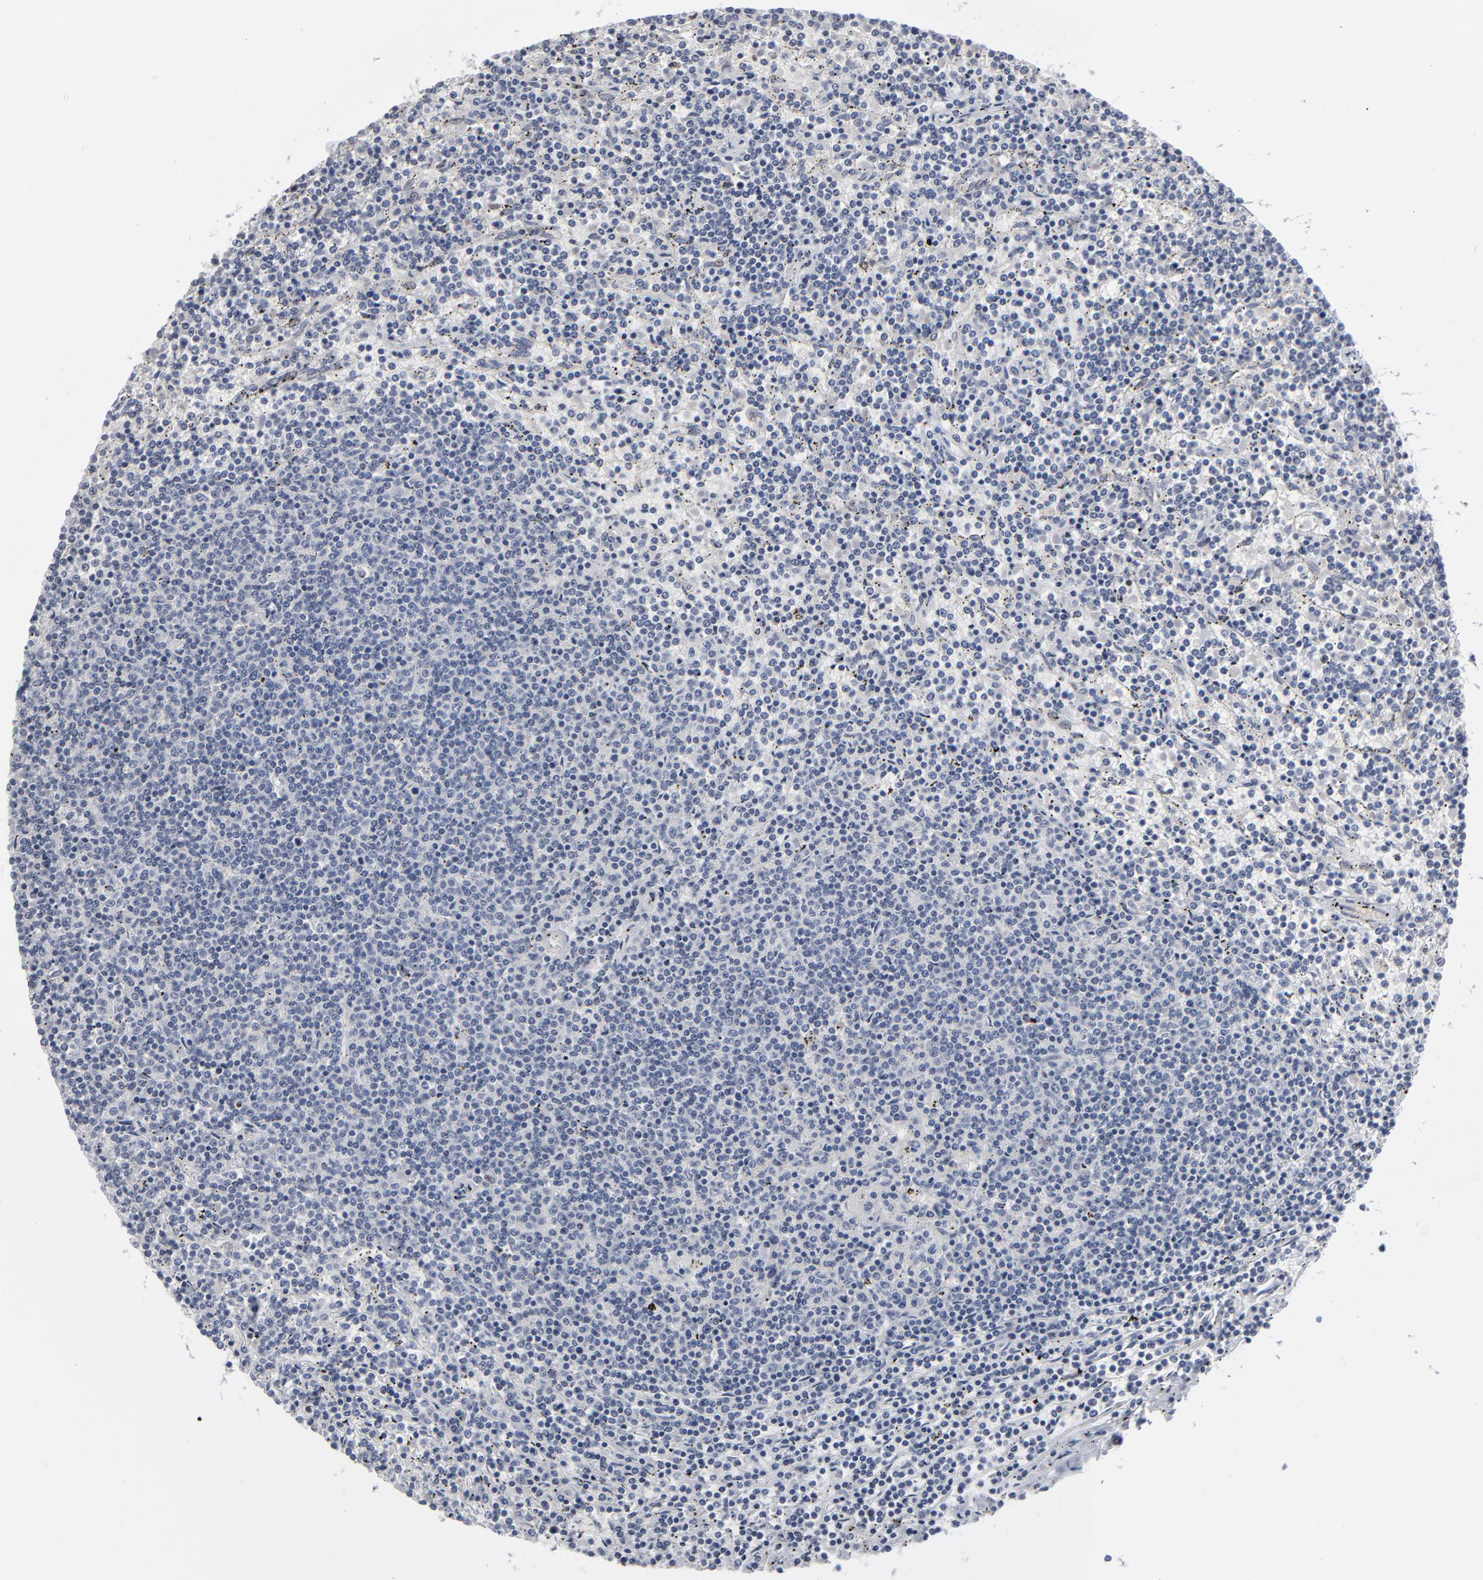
{"staining": {"intensity": "negative", "quantity": "none", "location": "none"}, "tissue": "lymphoma", "cell_type": "Tumor cells", "image_type": "cancer", "snomed": [{"axis": "morphology", "description": "Malignant lymphoma, non-Hodgkin's type, Low grade"}, {"axis": "topography", "description": "Spleen"}], "caption": "Immunohistochemical staining of human low-grade malignant lymphoma, non-Hodgkin's type reveals no significant expression in tumor cells.", "gene": "FOXN2", "patient": {"sex": "female", "age": 50}}